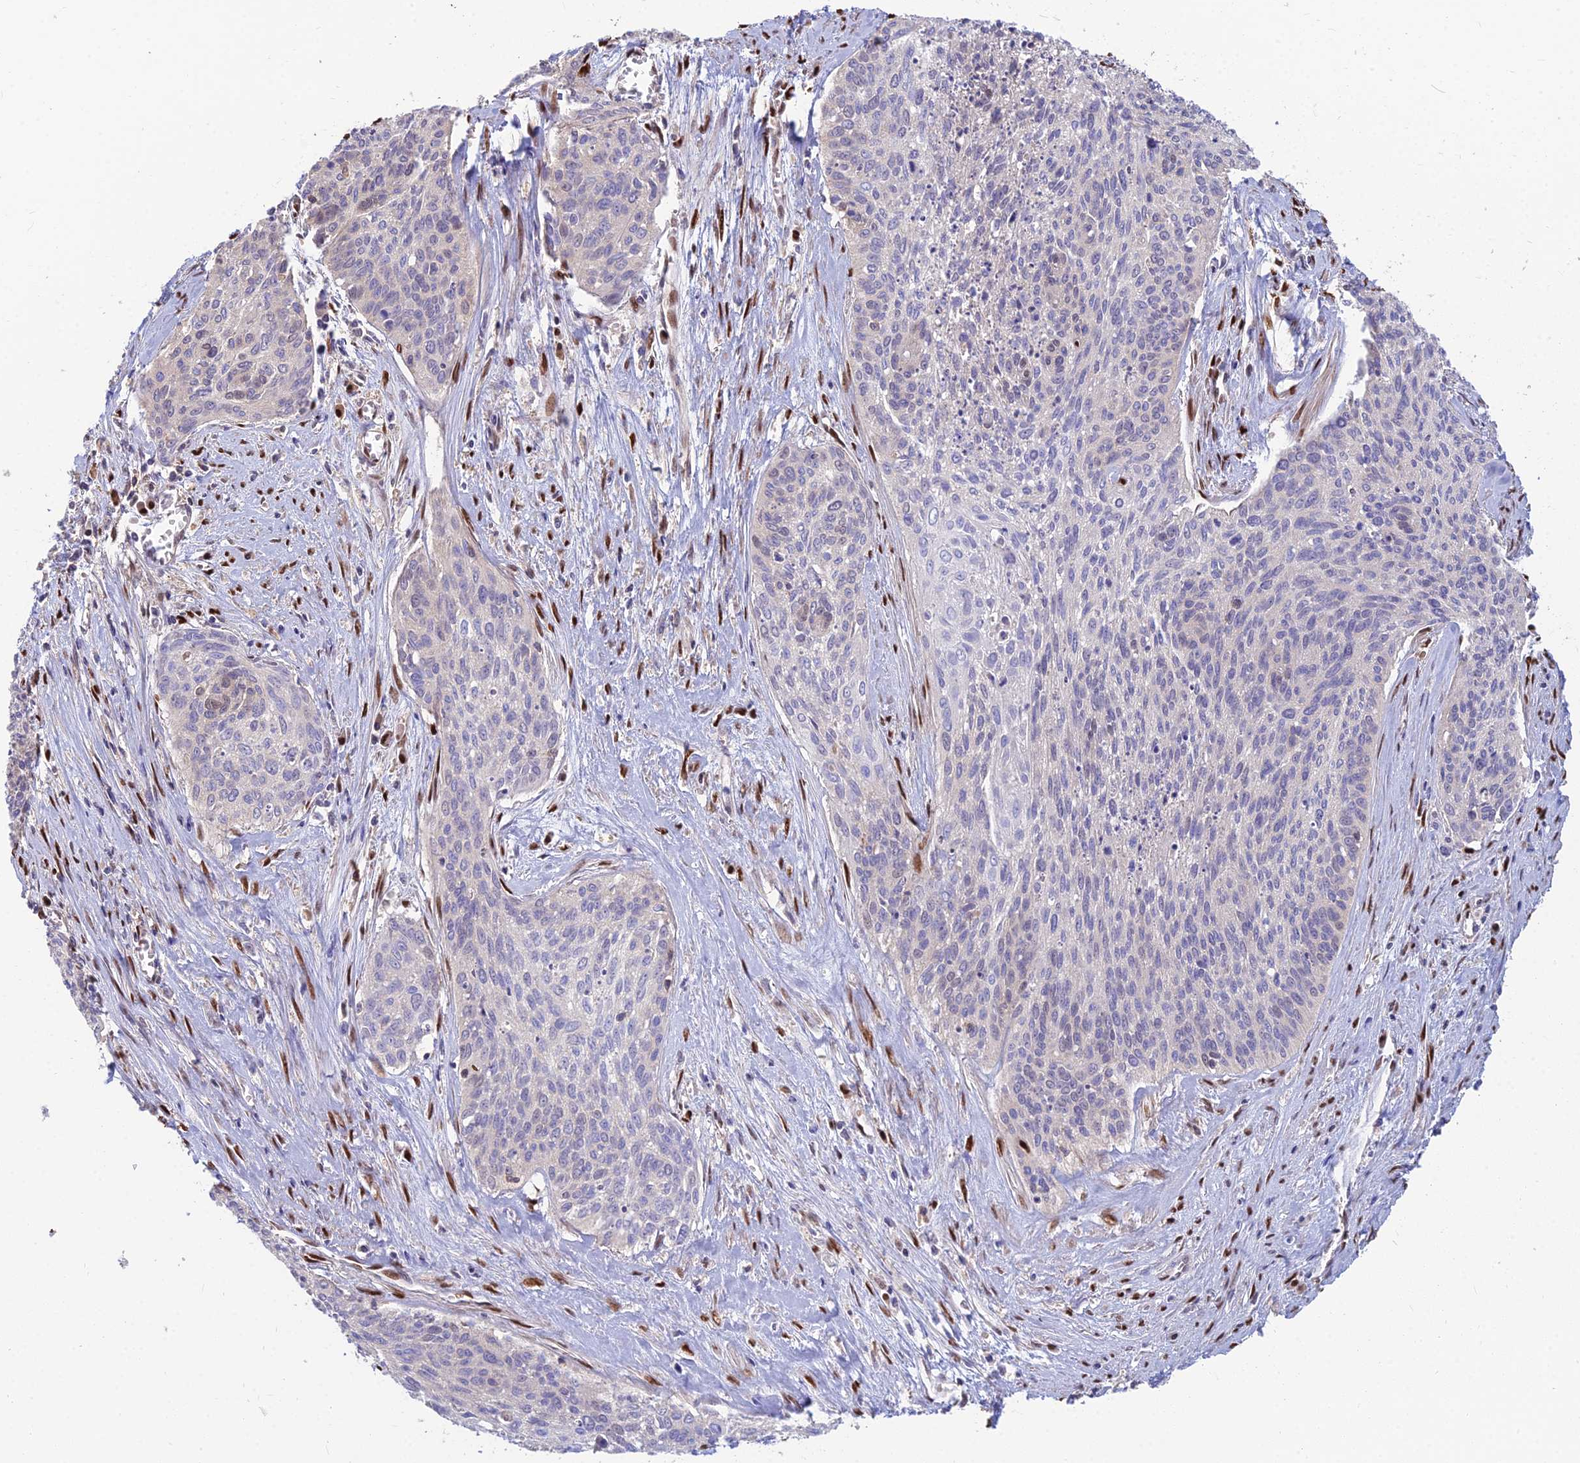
{"staining": {"intensity": "negative", "quantity": "none", "location": "none"}, "tissue": "cervical cancer", "cell_type": "Tumor cells", "image_type": "cancer", "snomed": [{"axis": "morphology", "description": "Squamous cell carcinoma, NOS"}, {"axis": "topography", "description": "Cervix"}], "caption": "Immunohistochemical staining of squamous cell carcinoma (cervical) displays no significant expression in tumor cells. (DAB IHC with hematoxylin counter stain).", "gene": "DNPEP", "patient": {"sex": "female", "age": 55}}